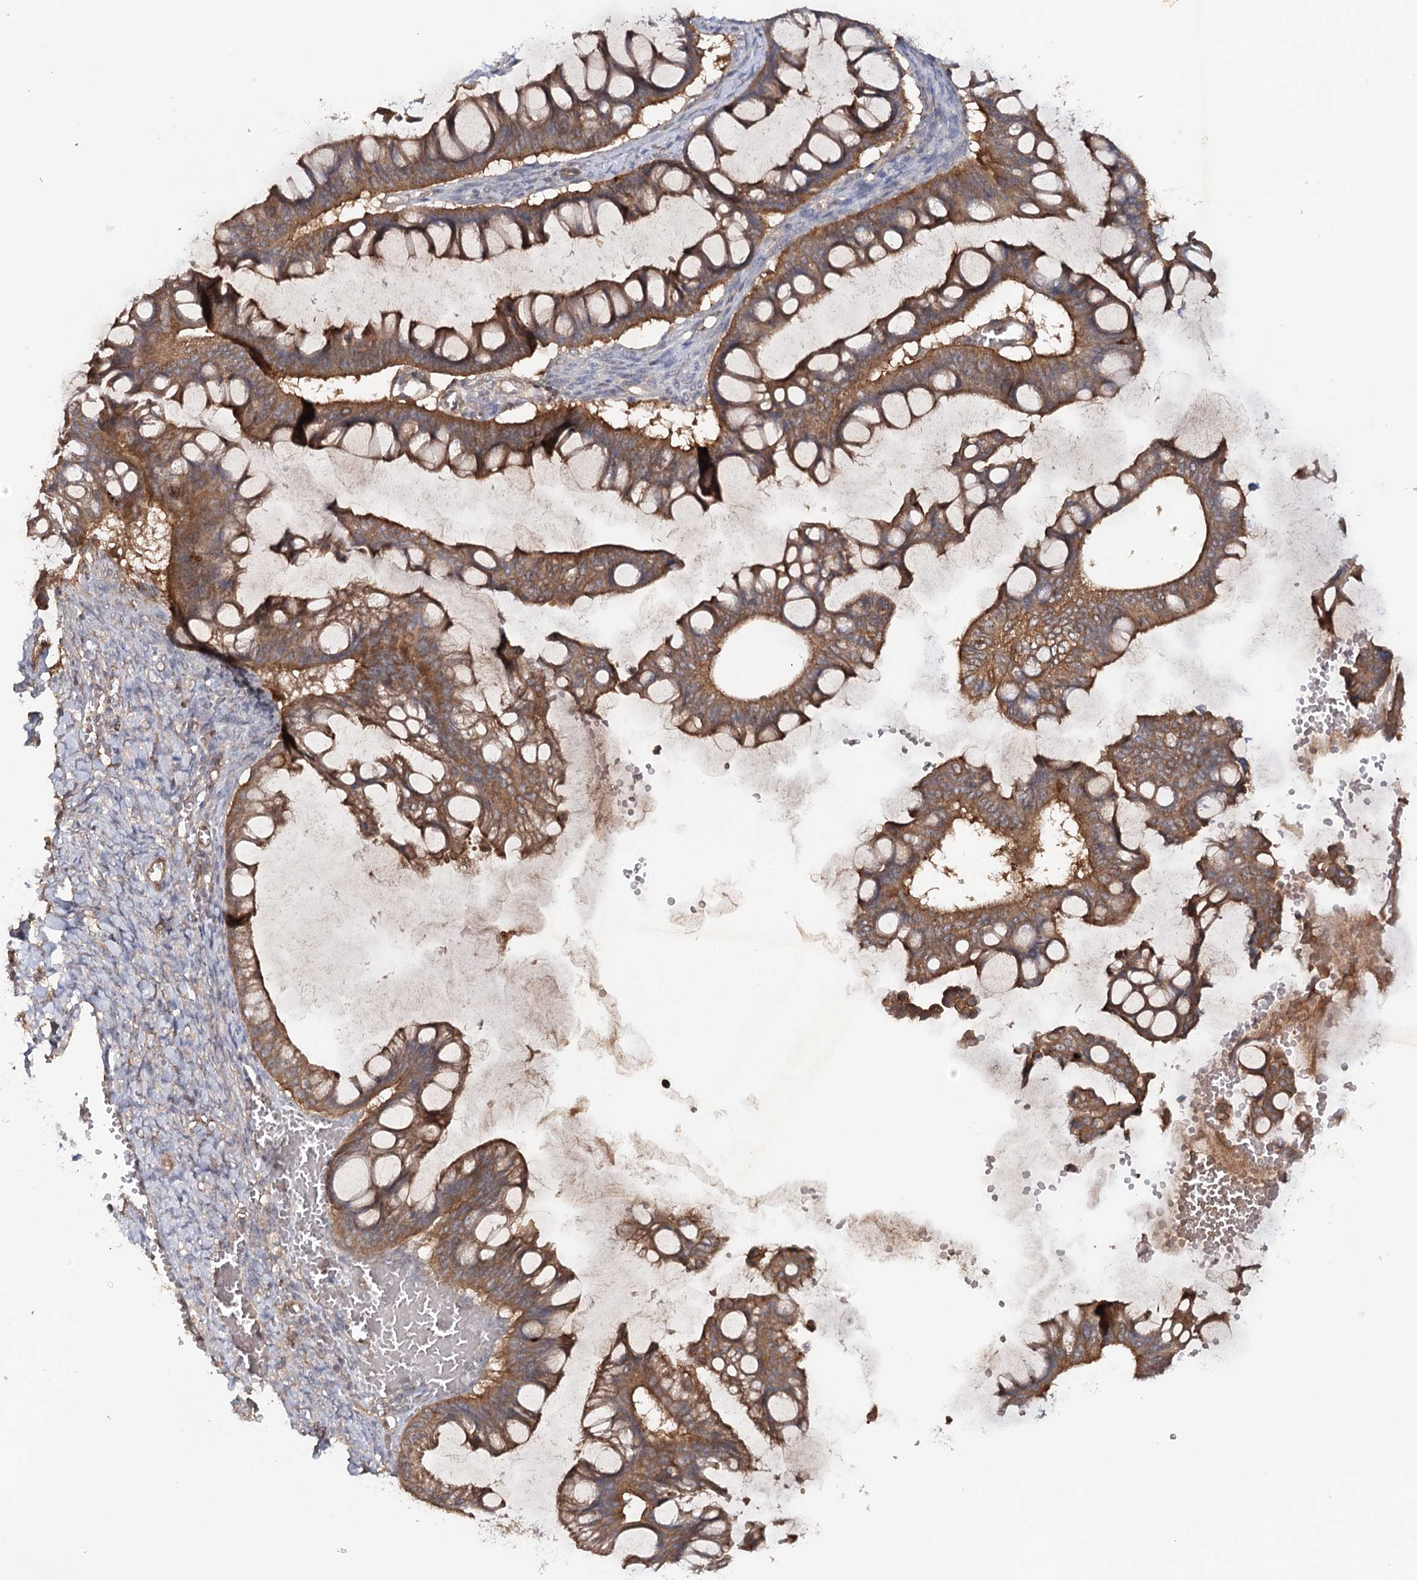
{"staining": {"intensity": "moderate", "quantity": ">75%", "location": "cytoplasmic/membranous"}, "tissue": "ovarian cancer", "cell_type": "Tumor cells", "image_type": "cancer", "snomed": [{"axis": "morphology", "description": "Cystadenocarcinoma, mucinous, NOS"}, {"axis": "topography", "description": "Ovary"}], "caption": "Protein staining of mucinous cystadenocarcinoma (ovarian) tissue displays moderate cytoplasmic/membranous staining in approximately >75% of tumor cells.", "gene": "BCR", "patient": {"sex": "female", "age": 73}}